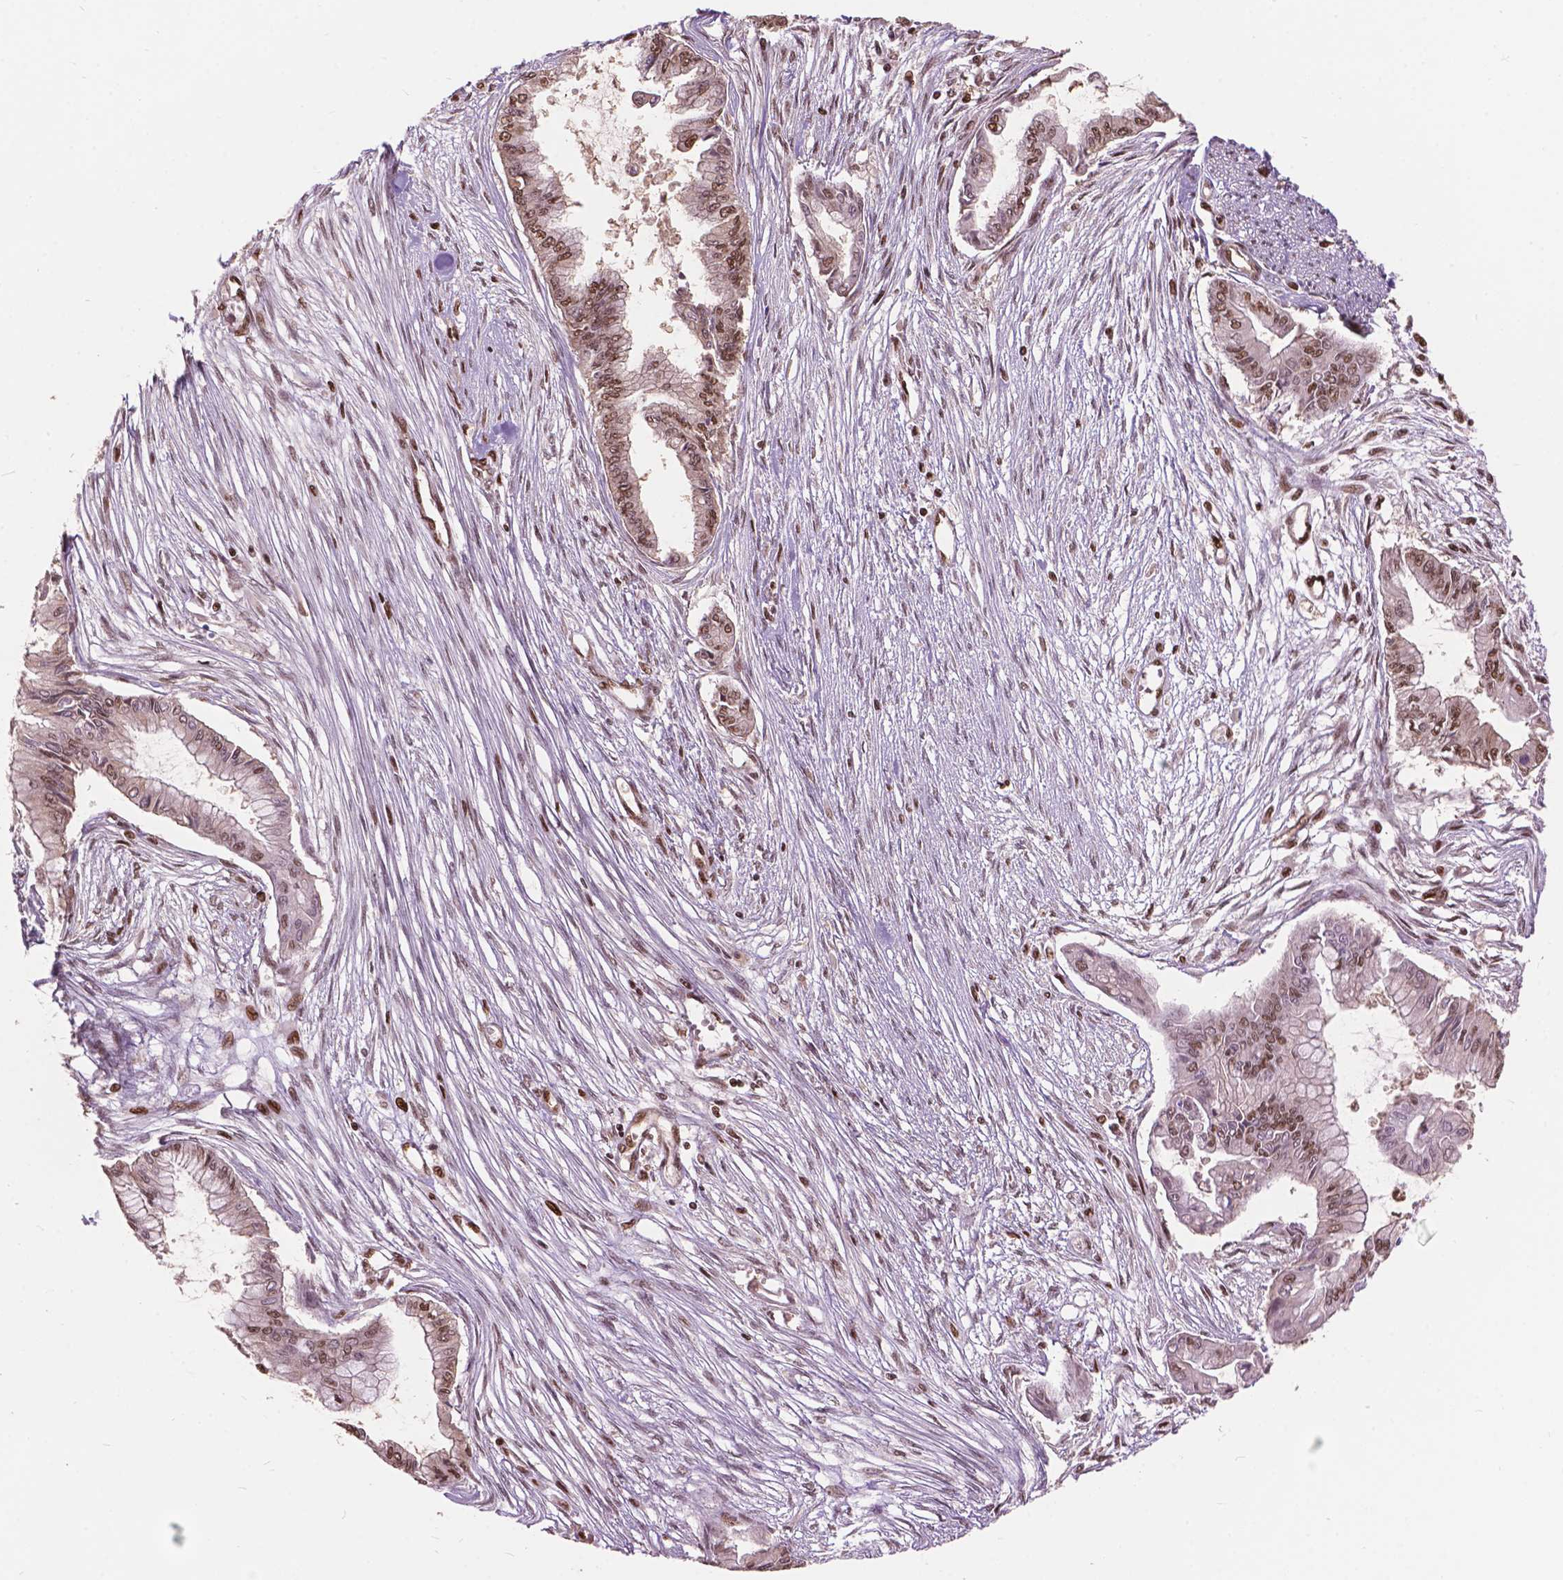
{"staining": {"intensity": "moderate", "quantity": ">75%", "location": "nuclear"}, "tissue": "pancreatic cancer", "cell_type": "Tumor cells", "image_type": "cancer", "snomed": [{"axis": "morphology", "description": "Adenocarcinoma, NOS"}, {"axis": "topography", "description": "Pancreas"}], "caption": "Immunohistochemistry (IHC) staining of pancreatic adenocarcinoma, which exhibits medium levels of moderate nuclear expression in about >75% of tumor cells indicating moderate nuclear protein staining. The staining was performed using DAB (3,3'-diaminobenzidine) (brown) for protein detection and nuclei were counterstained in hematoxylin (blue).", "gene": "ANP32B", "patient": {"sex": "female", "age": 68}}